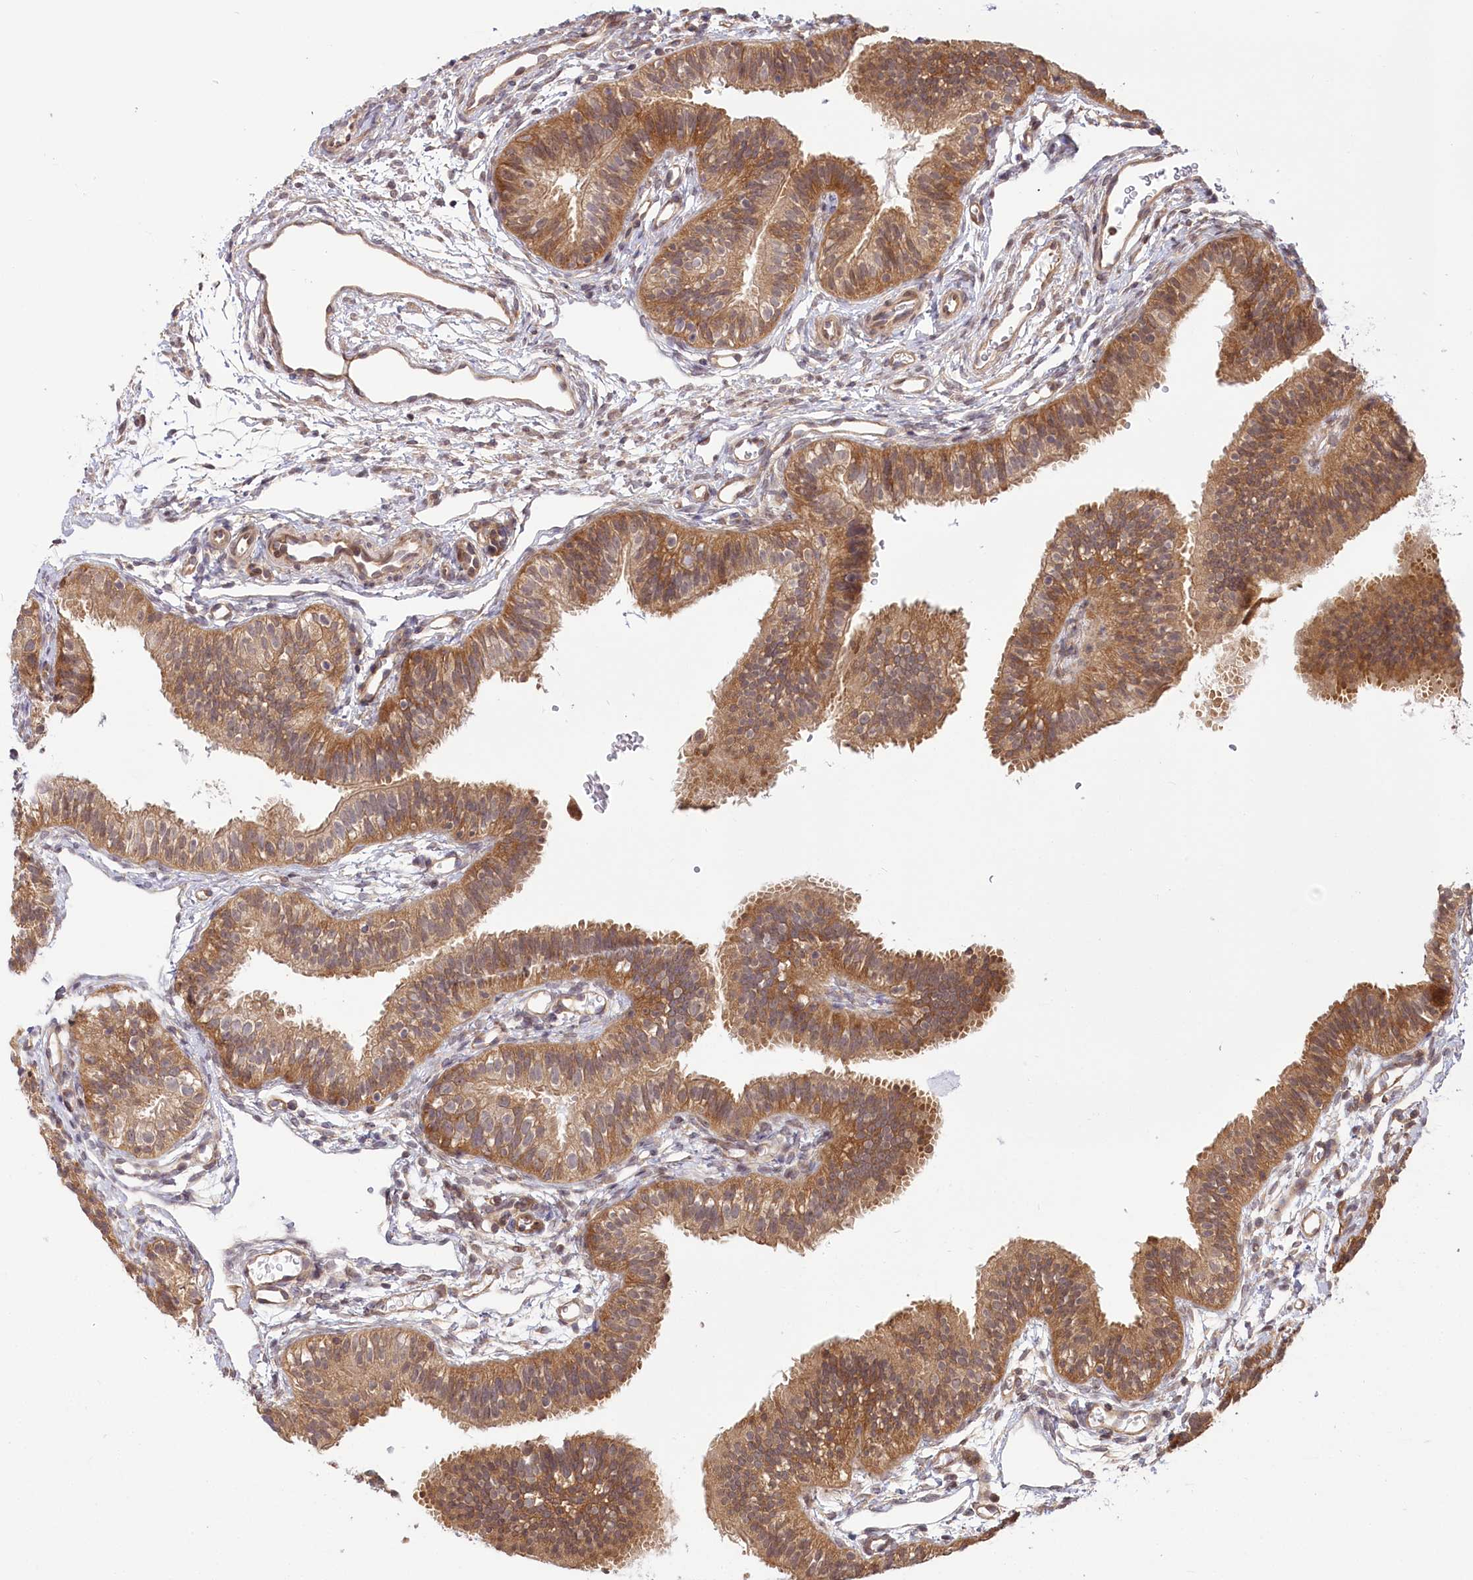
{"staining": {"intensity": "moderate", "quantity": ">75%", "location": "cytoplasmic/membranous"}, "tissue": "fallopian tube", "cell_type": "Glandular cells", "image_type": "normal", "snomed": [{"axis": "morphology", "description": "Normal tissue, NOS"}, {"axis": "topography", "description": "Fallopian tube"}], "caption": "Benign fallopian tube shows moderate cytoplasmic/membranous positivity in about >75% of glandular cells, visualized by immunohistochemistry. The protein is shown in brown color, while the nuclei are stained blue.", "gene": "CEP70", "patient": {"sex": "female", "age": 35}}